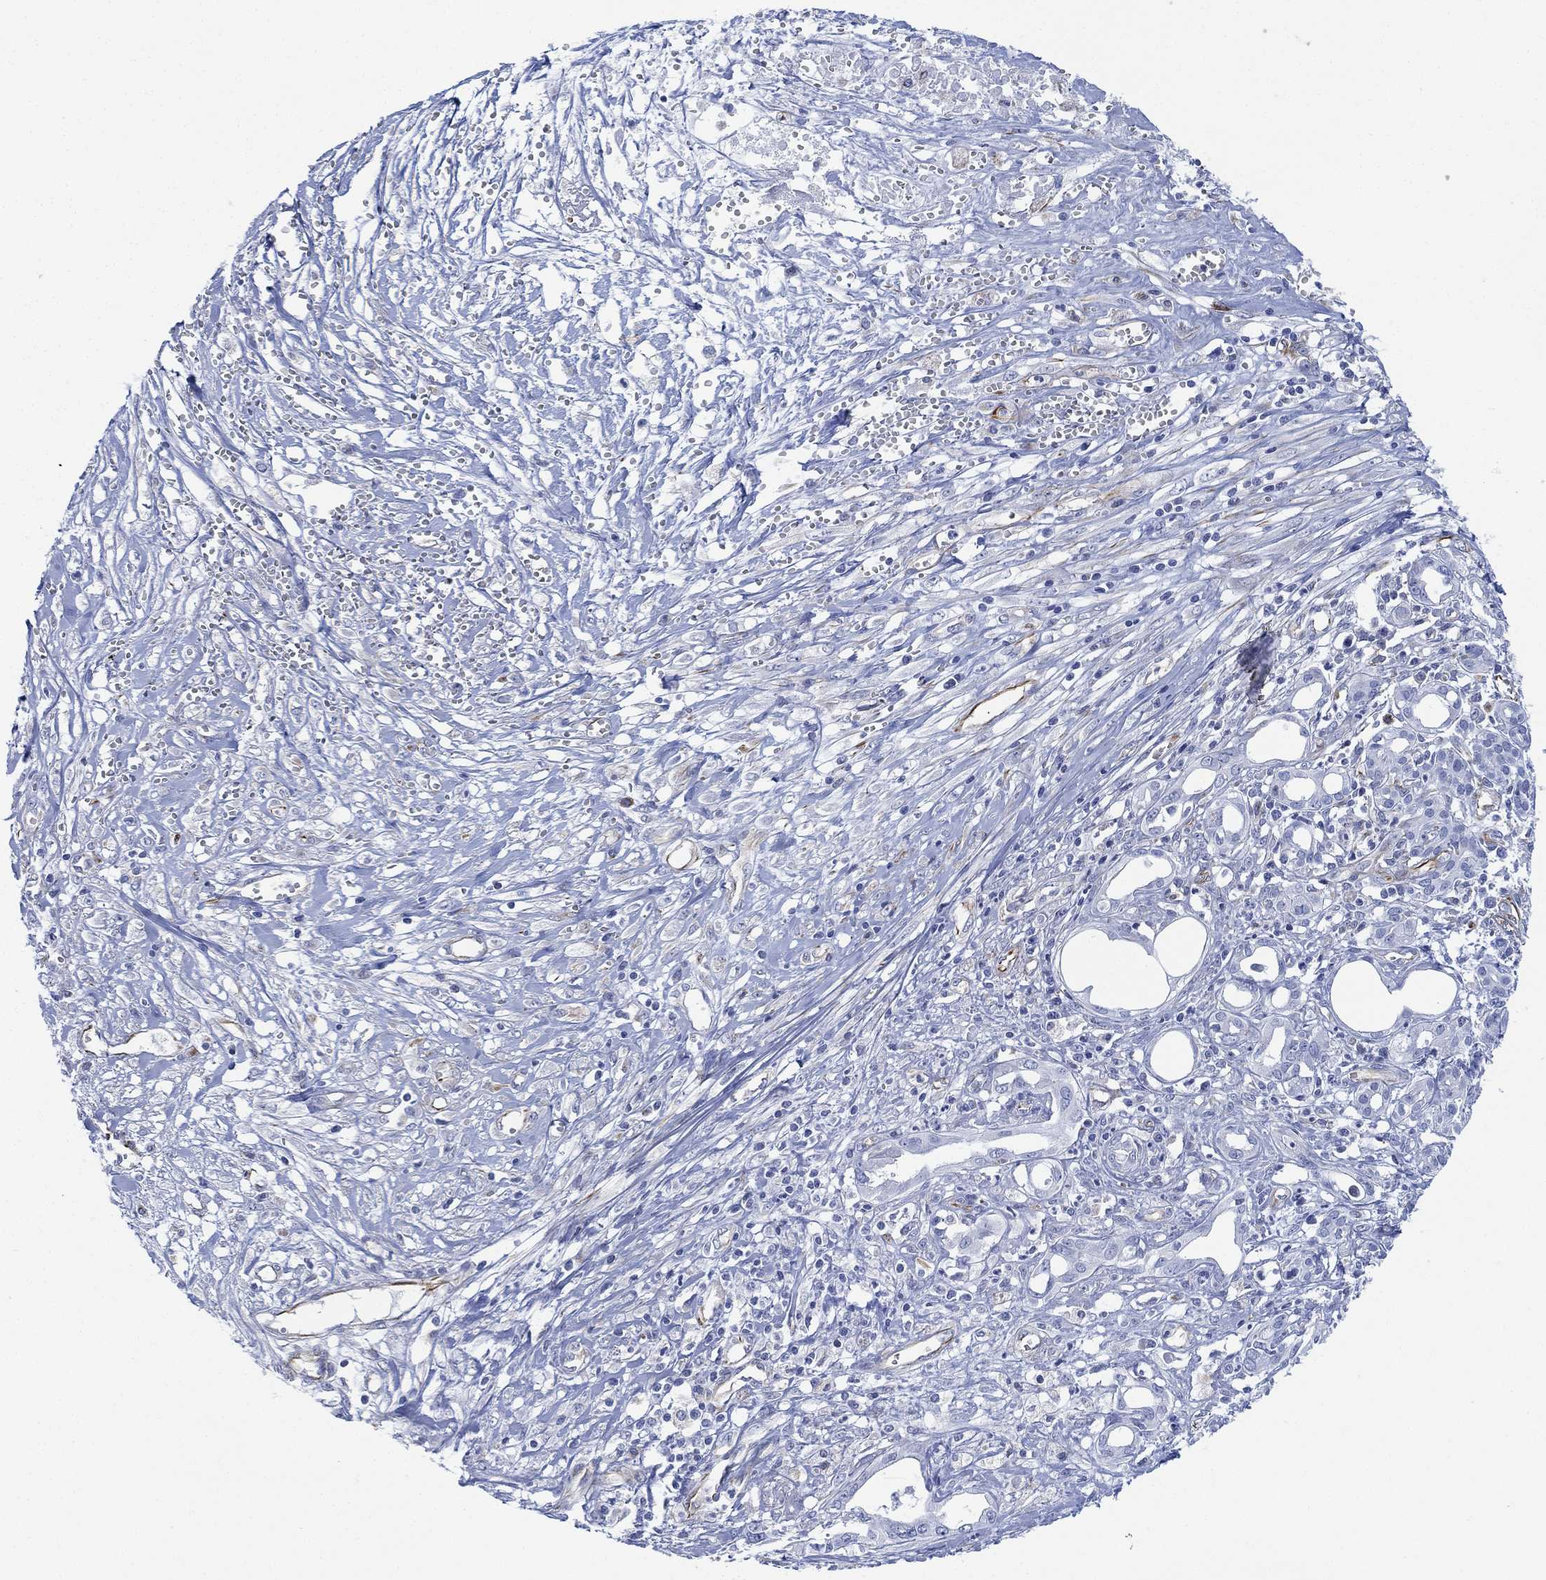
{"staining": {"intensity": "negative", "quantity": "none", "location": "none"}, "tissue": "pancreatic cancer", "cell_type": "Tumor cells", "image_type": "cancer", "snomed": [{"axis": "morphology", "description": "Adenocarcinoma, NOS"}, {"axis": "topography", "description": "Pancreas"}], "caption": "Micrograph shows no protein staining in tumor cells of pancreatic adenocarcinoma tissue. The staining is performed using DAB brown chromogen with nuclei counter-stained in using hematoxylin.", "gene": "PSKH2", "patient": {"sex": "male", "age": 71}}